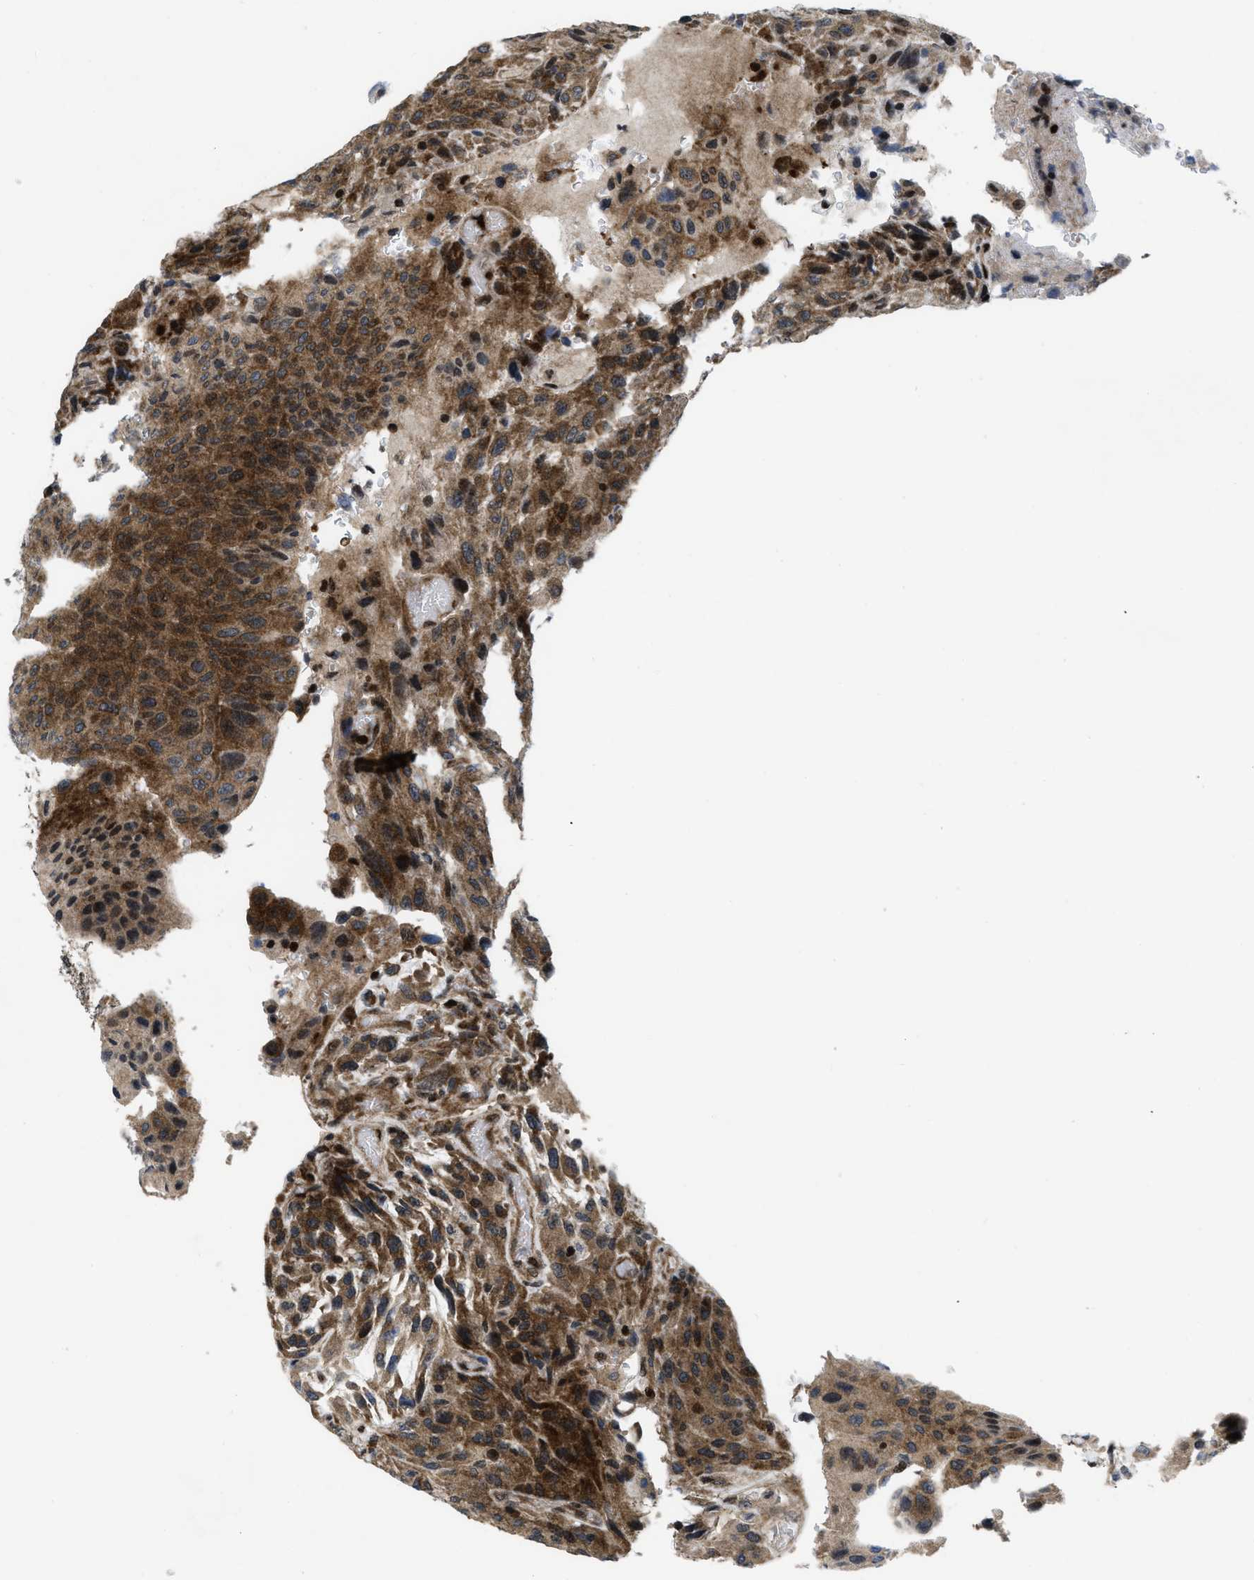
{"staining": {"intensity": "moderate", "quantity": ">75%", "location": "cytoplasmic/membranous"}, "tissue": "urothelial cancer", "cell_type": "Tumor cells", "image_type": "cancer", "snomed": [{"axis": "morphology", "description": "Urothelial carcinoma, High grade"}, {"axis": "topography", "description": "Urinary bladder"}], "caption": "Urothelial cancer was stained to show a protein in brown. There is medium levels of moderate cytoplasmic/membranous positivity in approximately >75% of tumor cells. Nuclei are stained in blue.", "gene": "PPP2CB", "patient": {"sex": "male", "age": 66}}